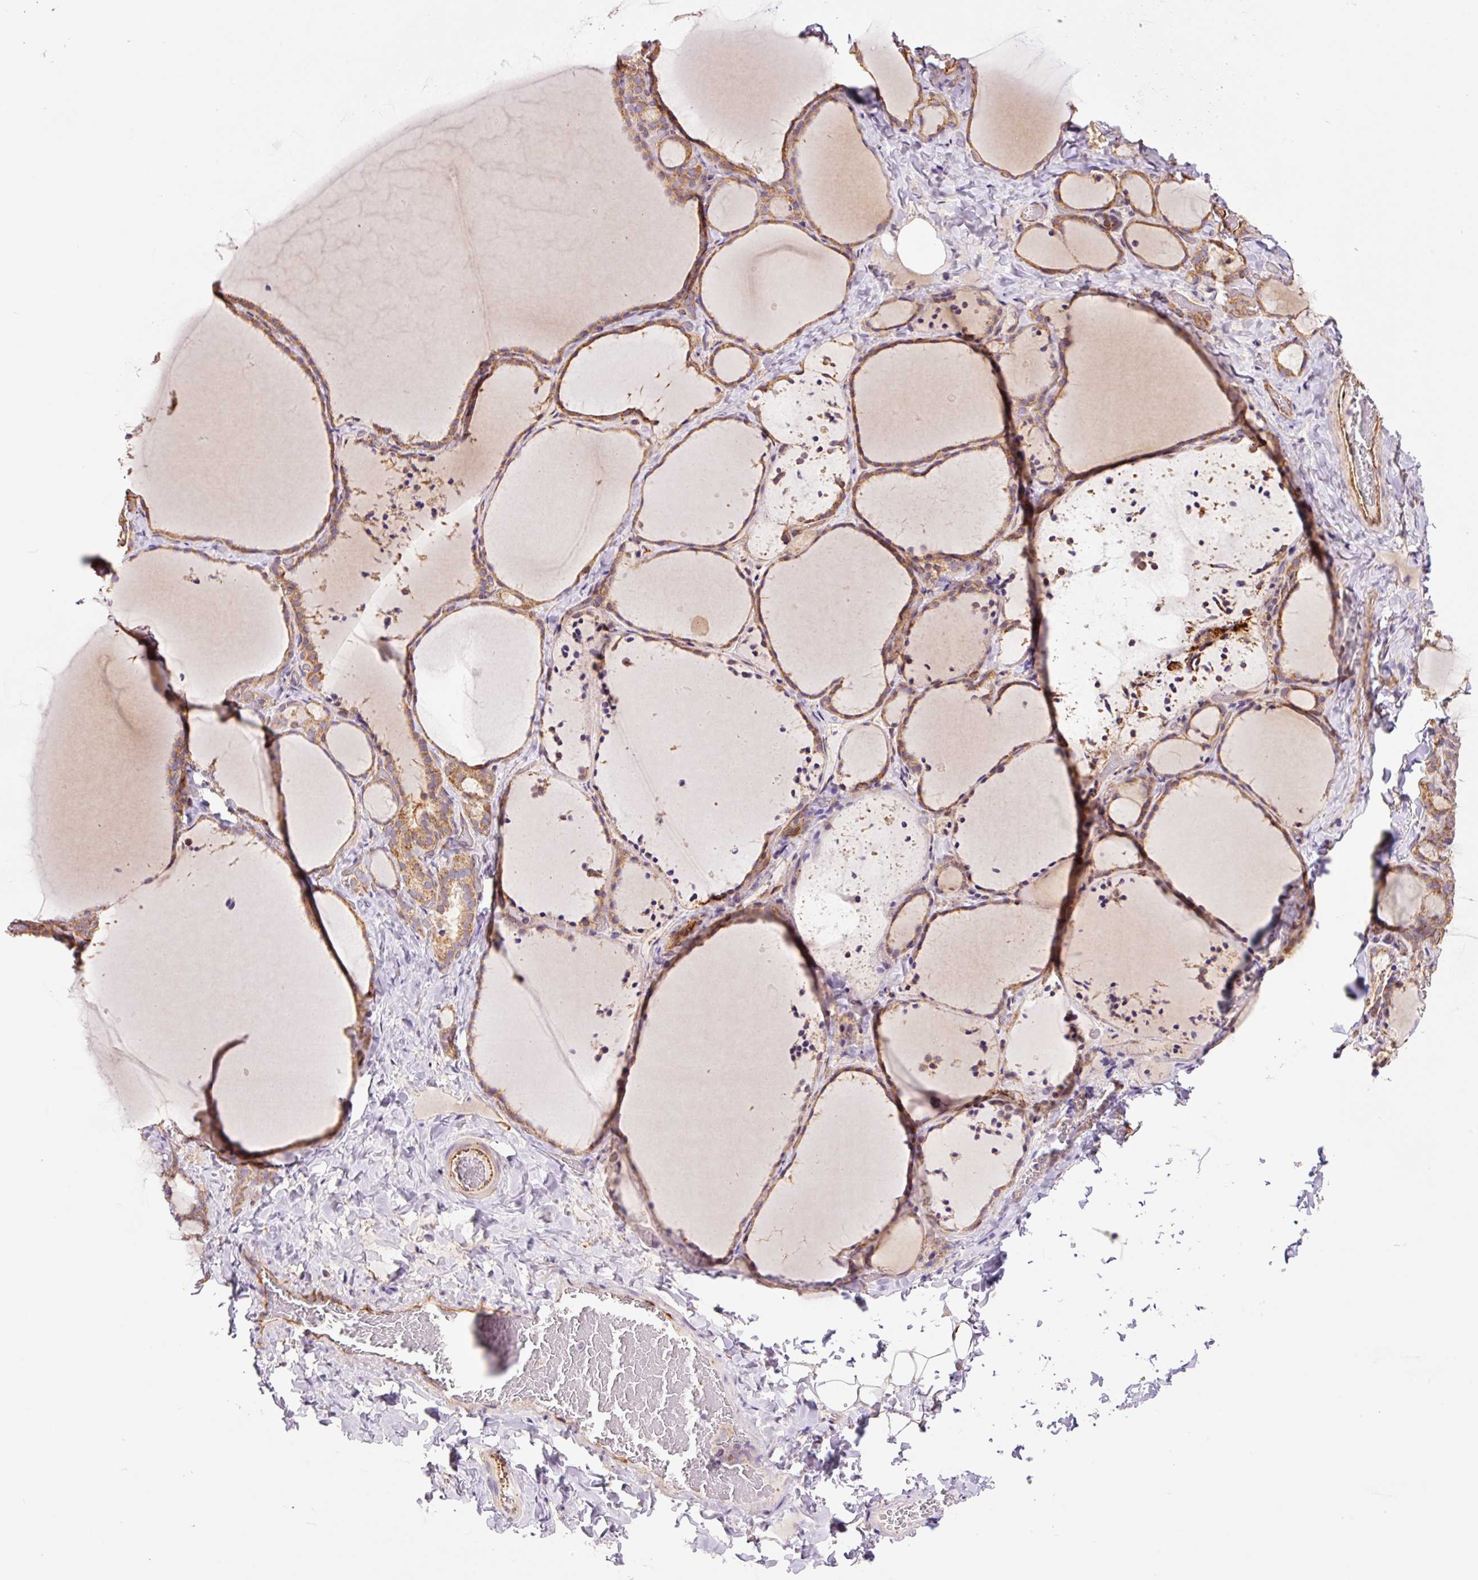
{"staining": {"intensity": "moderate", "quantity": ">75%", "location": "cytoplasmic/membranous"}, "tissue": "thyroid gland", "cell_type": "Glandular cells", "image_type": "normal", "snomed": [{"axis": "morphology", "description": "Normal tissue, NOS"}, {"axis": "topography", "description": "Thyroid gland"}], "caption": "Protein staining reveals moderate cytoplasmic/membranous expression in about >75% of glandular cells in unremarkable thyroid gland. The protein is shown in brown color, while the nuclei are stained blue.", "gene": "PCK2", "patient": {"sex": "female", "age": 22}}